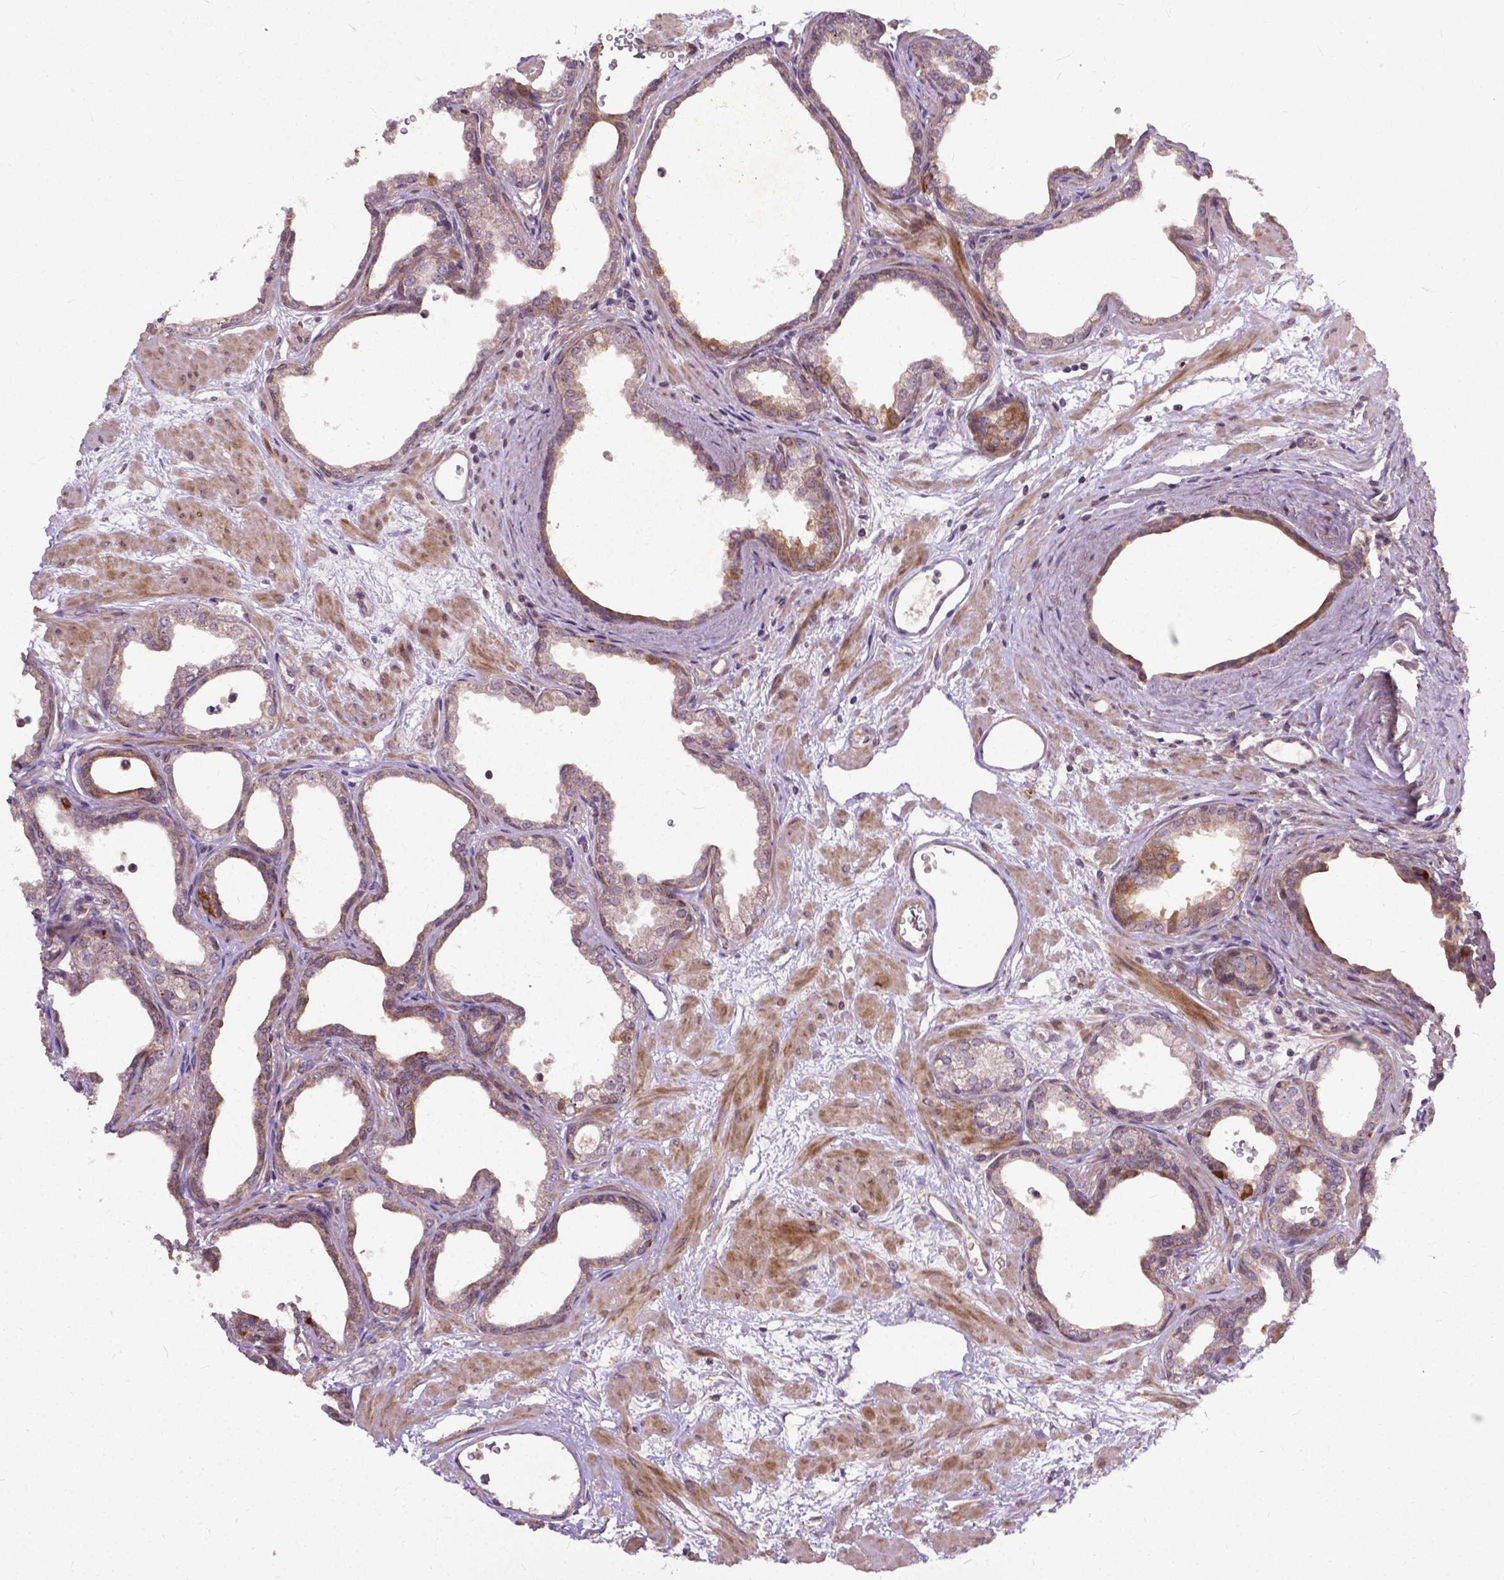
{"staining": {"intensity": "moderate", "quantity": "25%-75%", "location": "cytoplasmic/membranous"}, "tissue": "prostate", "cell_type": "Glandular cells", "image_type": "normal", "snomed": [{"axis": "morphology", "description": "Normal tissue, NOS"}, {"axis": "topography", "description": "Prostate"}], "caption": "Immunohistochemical staining of benign human prostate exhibits medium levels of moderate cytoplasmic/membranous expression in approximately 25%-75% of glandular cells.", "gene": "PARP3", "patient": {"sex": "male", "age": 37}}